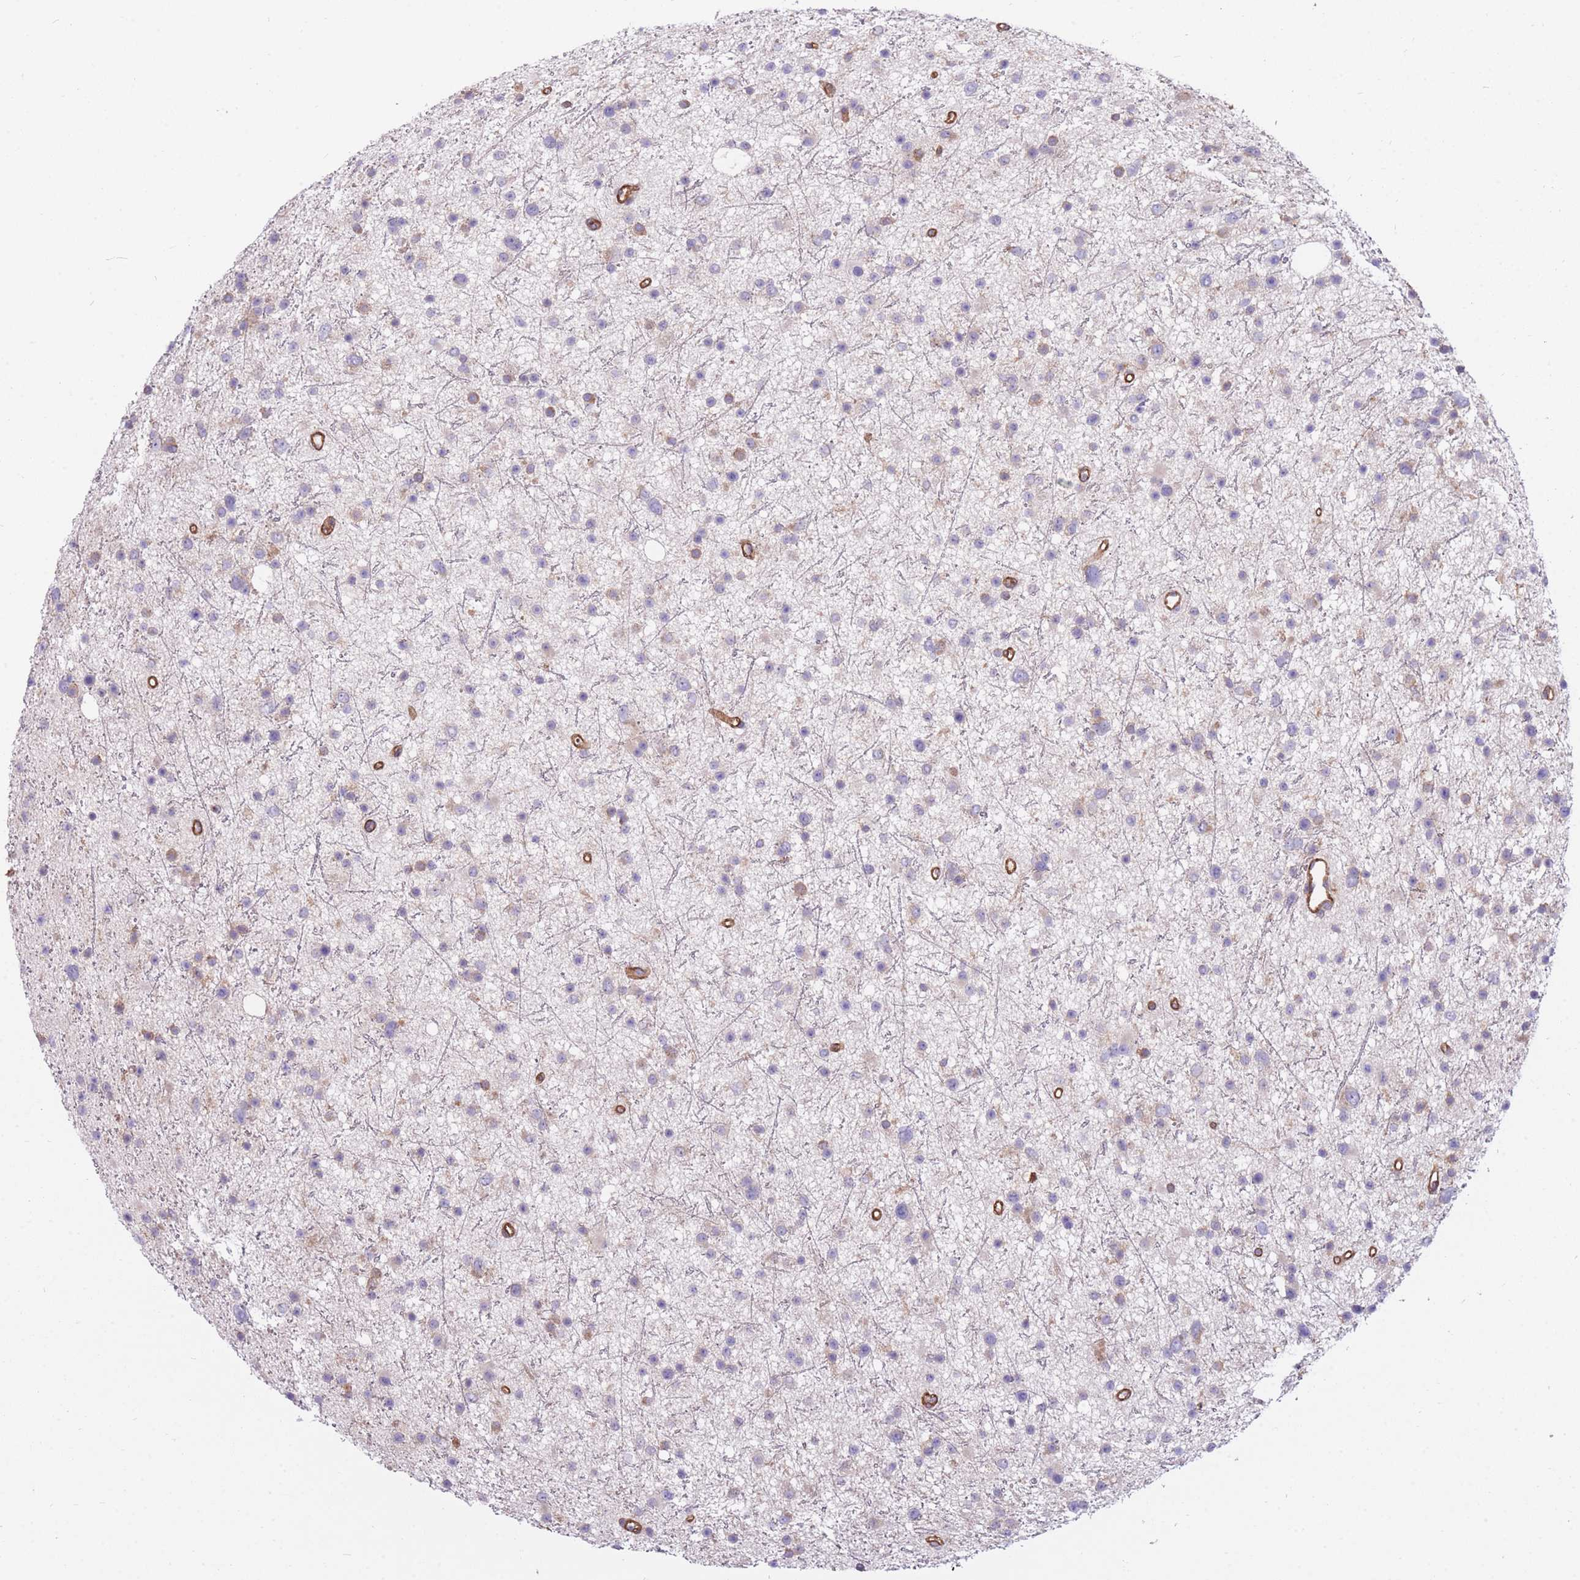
{"staining": {"intensity": "negative", "quantity": "none", "location": "none"}, "tissue": "glioma", "cell_type": "Tumor cells", "image_type": "cancer", "snomed": [{"axis": "morphology", "description": "Glioma, malignant, Low grade"}, {"axis": "topography", "description": "Cerebral cortex"}], "caption": "The immunohistochemistry photomicrograph has no significant staining in tumor cells of glioma tissue.", "gene": "GGA1", "patient": {"sex": "female", "age": 39}}